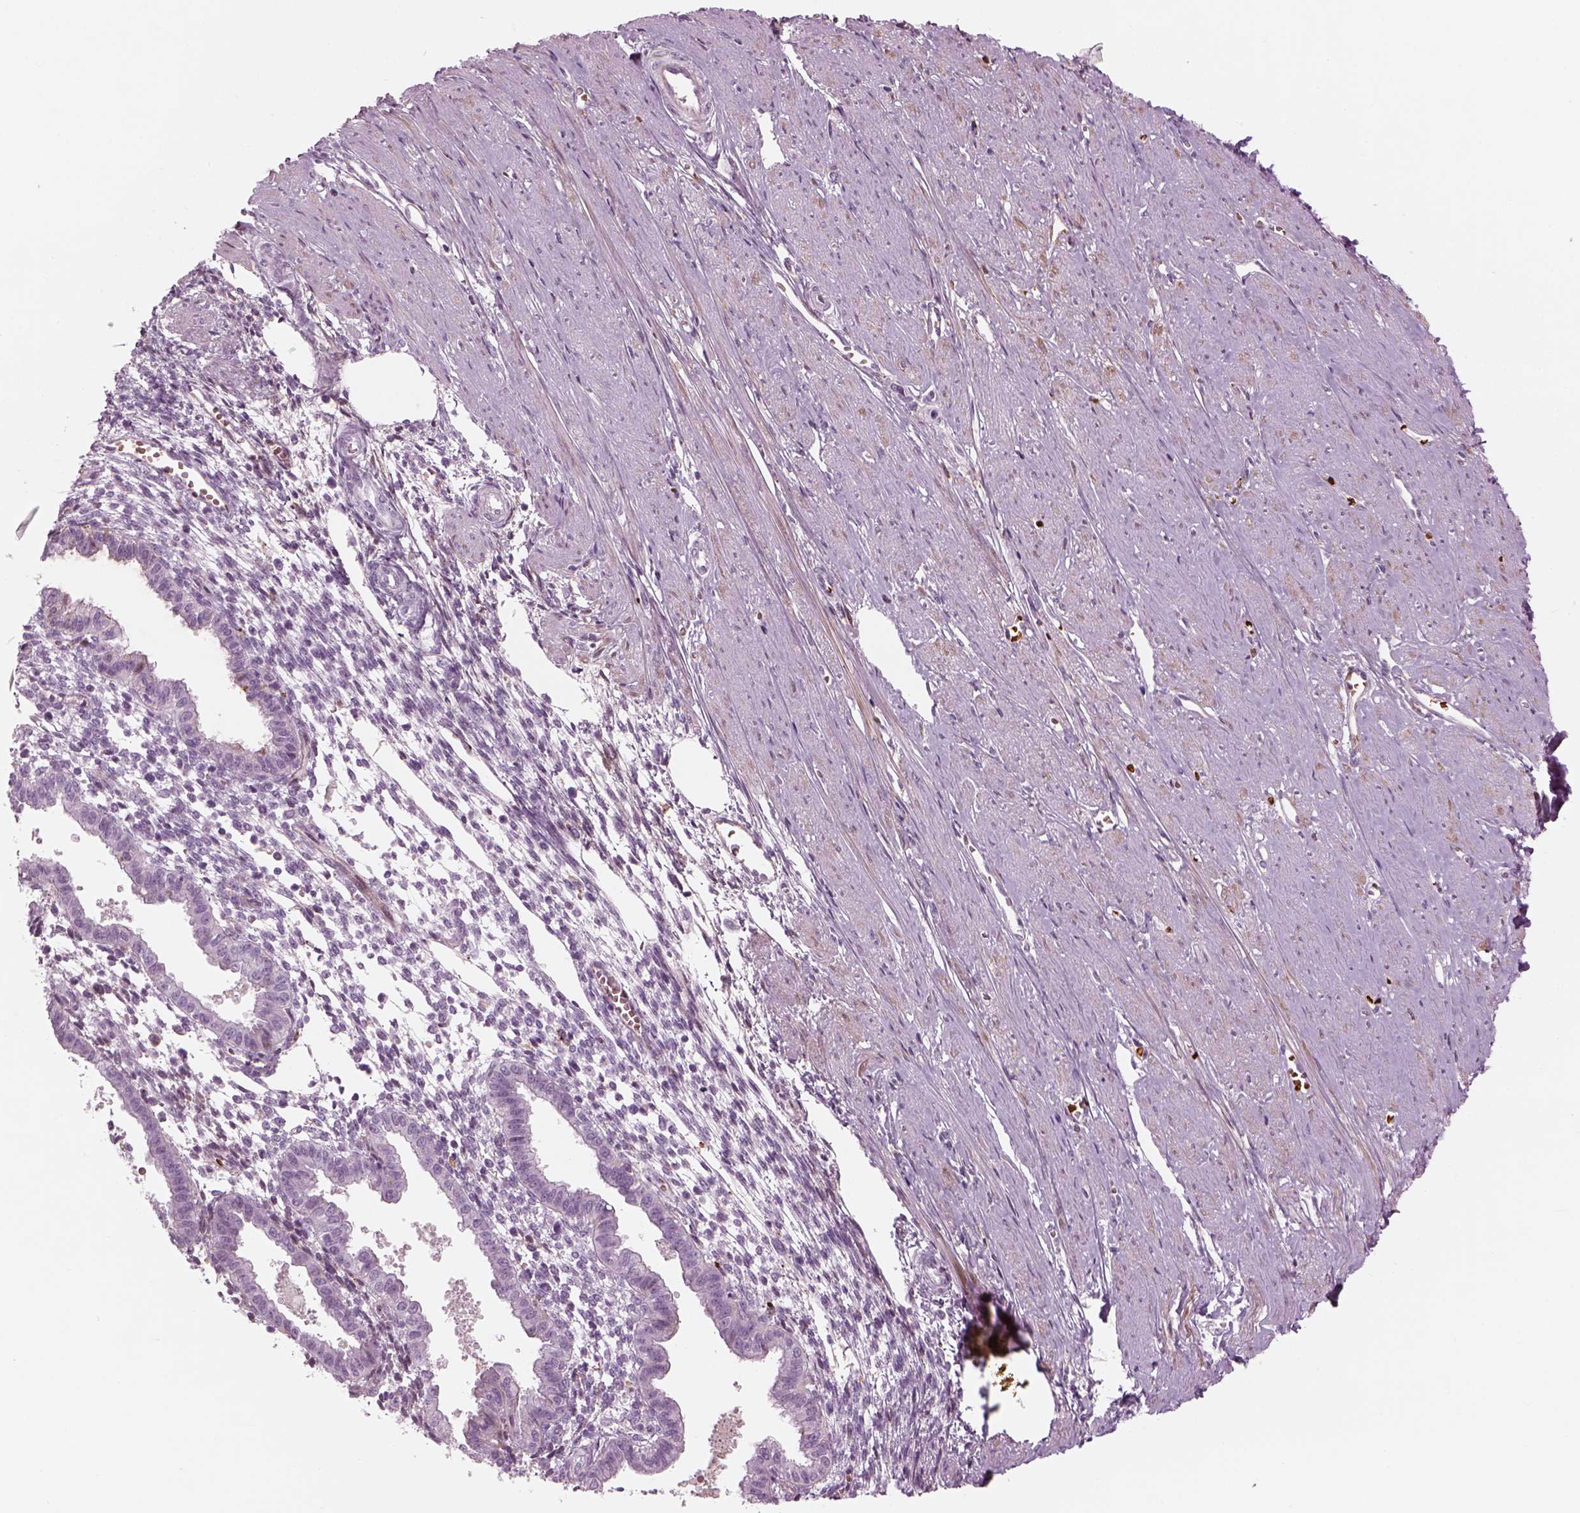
{"staining": {"intensity": "negative", "quantity": "none", "location": "none"}, "tissue": "endometrium", "cell_type": "Cells in endometrial stroma", "image_type": "normal", "snomed": [{"axis": "morphology", "description": "Normal tissue, NOS"}, {"axis": "topography", "description": "Endometrium"}], "caption": "Endometrium was stained to show a protein in brown. There is no significant staining in cells in endometrial stroma. The staining is performed using DAB (3,3'-diaminobenzidine) brown chromogen with nuclei counter-stained in using hematoxylin.", "gene": "PABPC1L2A", "patient": {"sex": "female", "age": 37}}